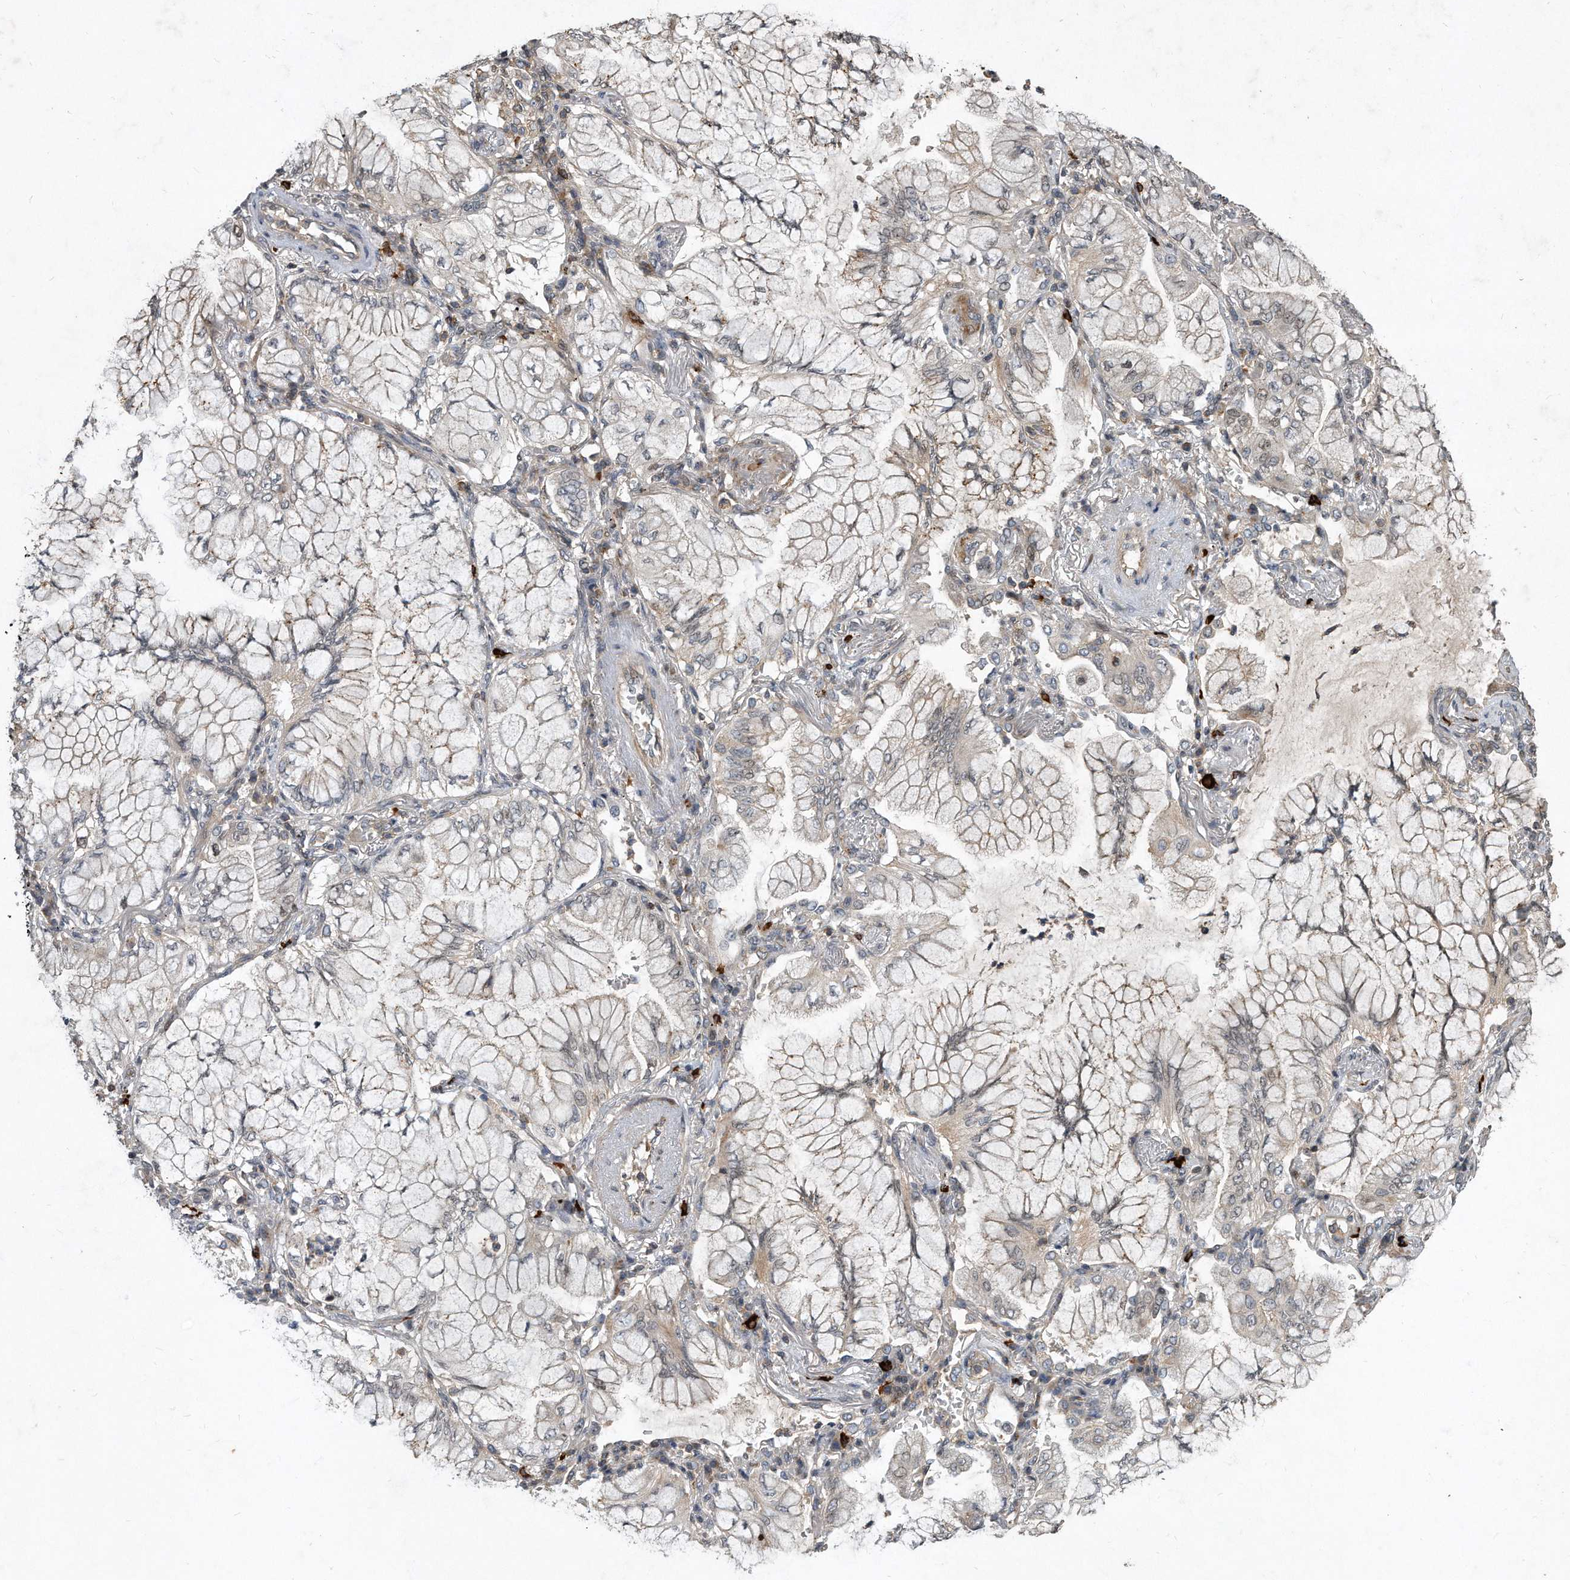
{"staining": {"intensity": "weak", "quantity": "<25%", "location": "cytoplasmic/membranous"}, "tissue": "lung cancer", "cell_type": "Tumor cells", "image_type": "cancer", "snomed": [{"axis": "morphology", "description": "Adenocarcinoma, NOS"}, {"axis": "topography", "description": "Lung"}], "caption": "Tumor cells show no significant protein staining in lung cancer.", "gene": "PGBD2", "patient": {"sex": "female", "age": 70}}